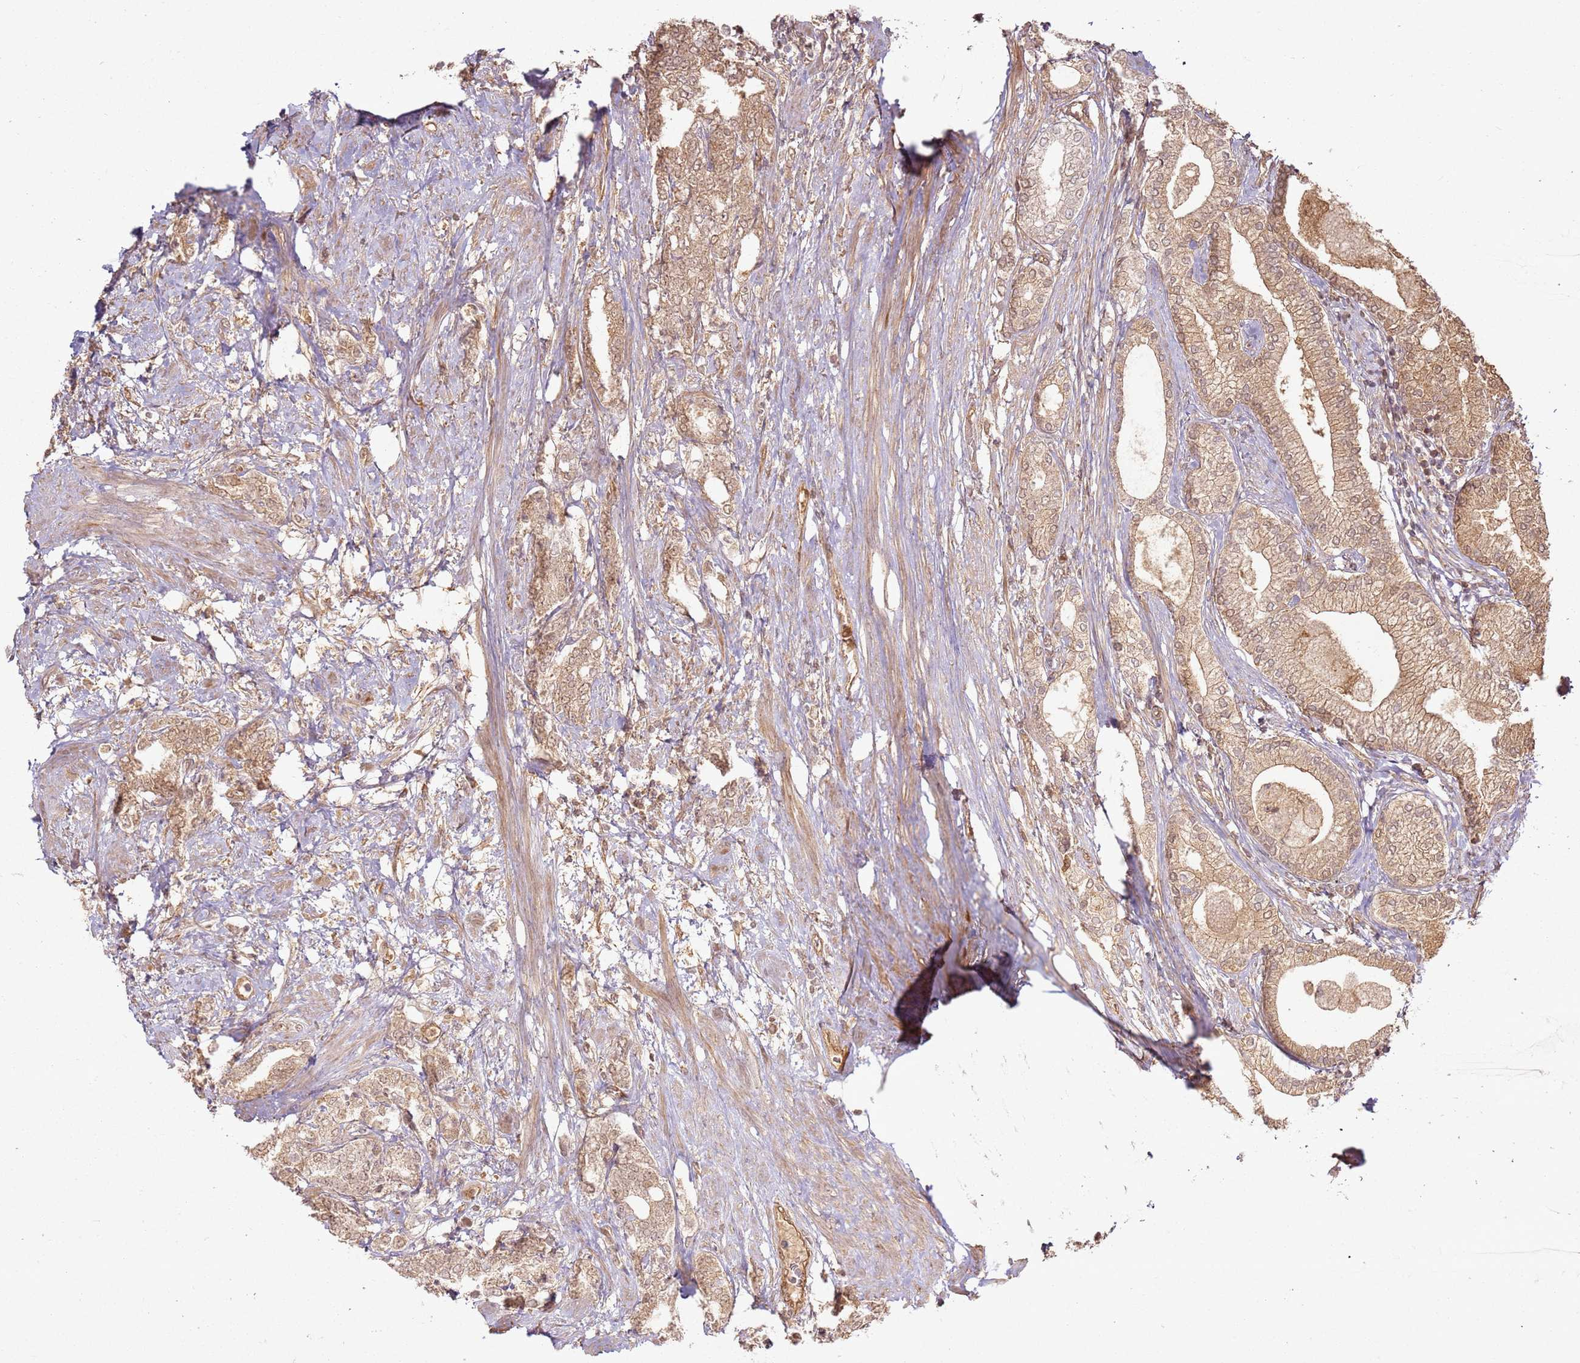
{"staining": {"intensity": "weak", "quantity": ">75%", "location": "cytoplasmic/membranous"}, "tissue": "prostate cancer", "cell_type": "Tumor cells", "image_type": "cancer", "snomed": [{"axis": "morphology", "description": "Adenocarcinoma, High grade"}, {"axis": "topography", "description": "Prostate"}], "caption": "Immunohistochemical staining of prostate adenocarcinoma (high-grade) exhibits low levels of weak cytoplasmic/membranous expression in approximately >75% of tumor cells.", "gene": "ZNF776", "patient": {"sex": "male", "age": 64}}